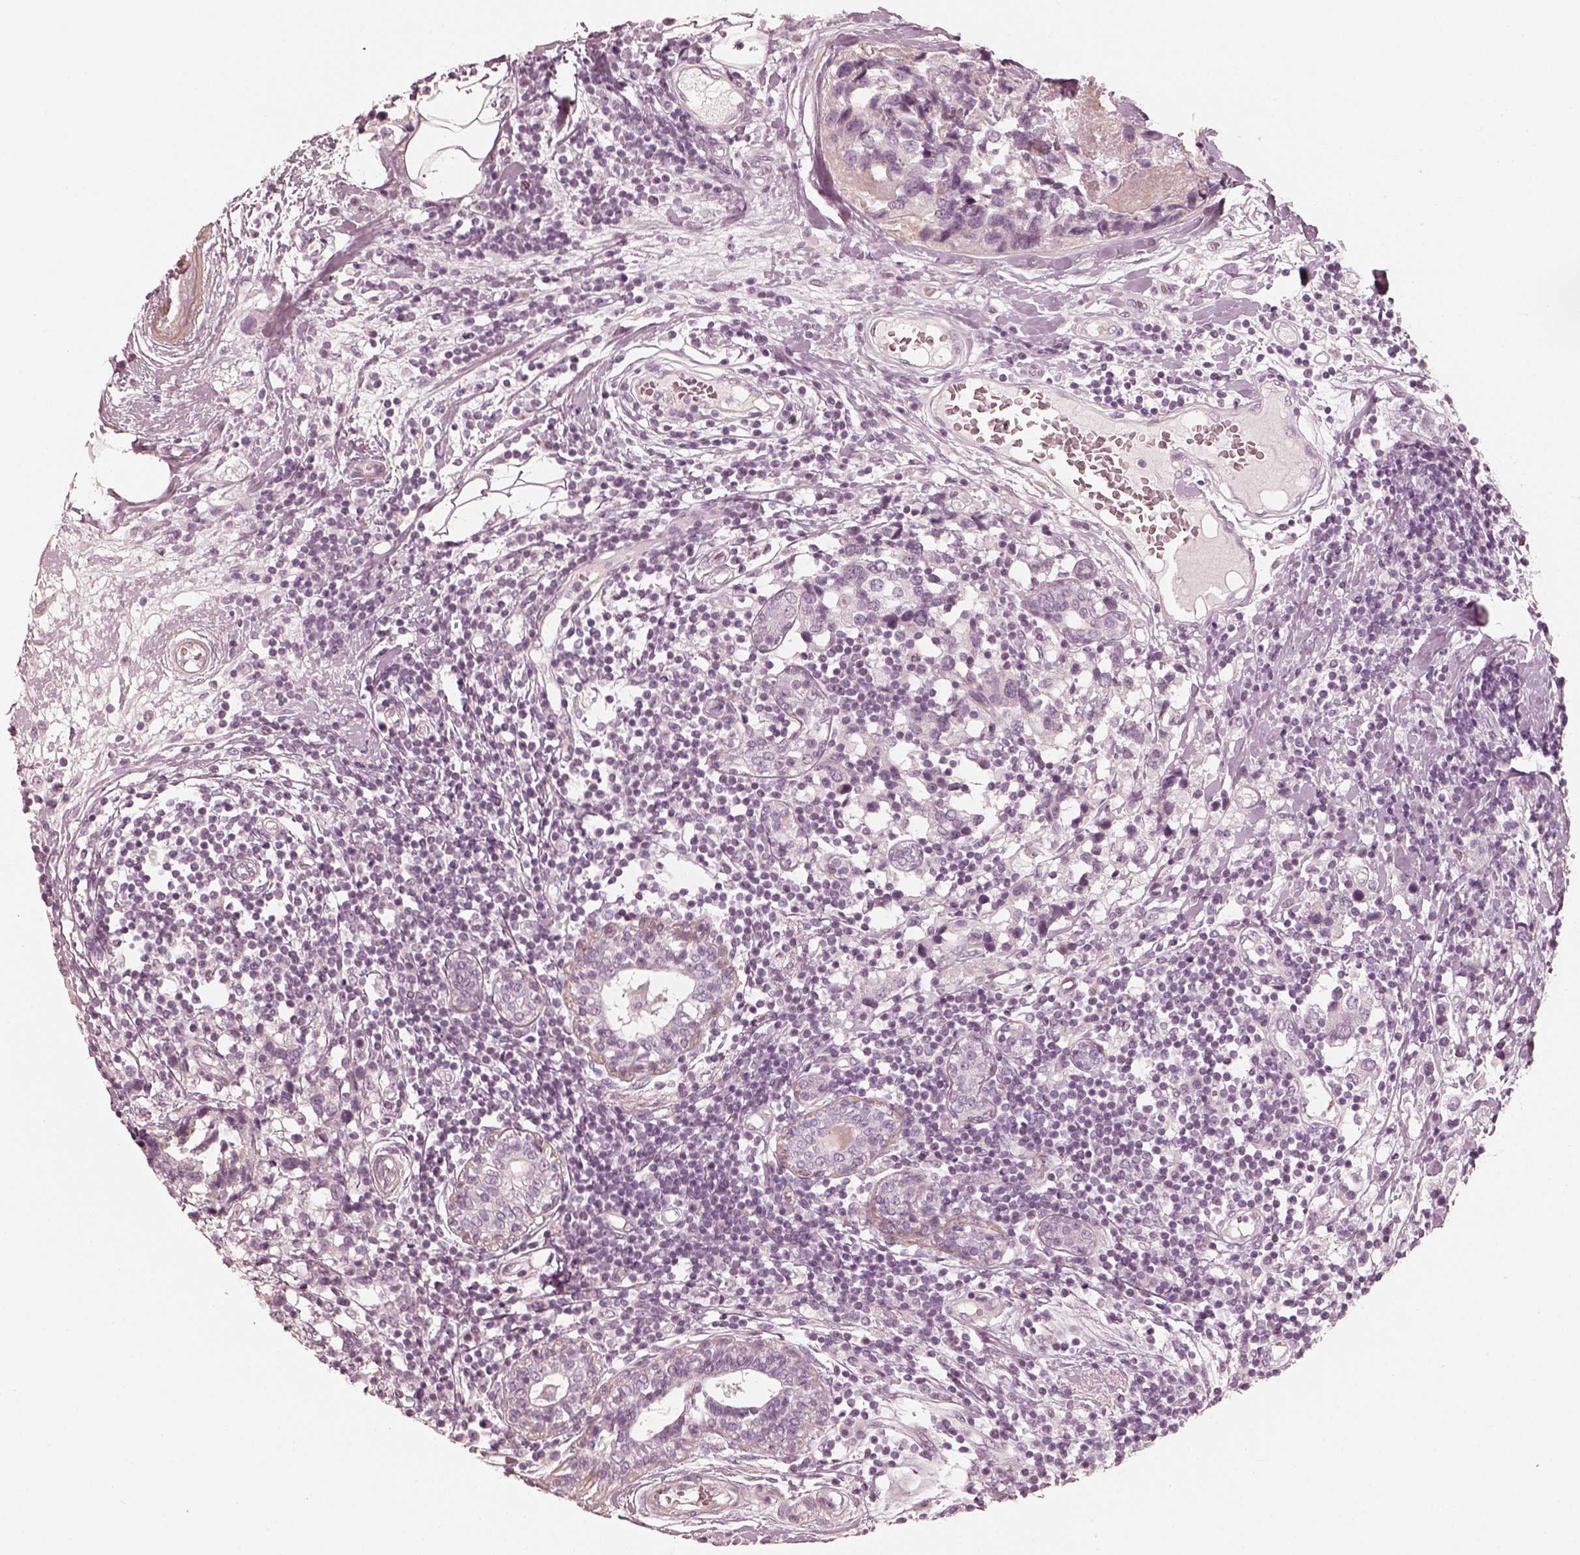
{"staining": {"intensity": "negative", "quantity": "none", "location": "none"}, "tissue": "breast cancer", "cell_type": "Tumor cells", "image_type": "cancer", "snomed": [{"axis": "morphology", "description": "Lobular carcinoma"}, {"axis": "topography", "description": "Breast"}], "caption": "Tumor cells are negative for brown protein staining in breast lobular carcinoma.", "gene": "SPATA24", "patient": {"sex": "female", "age": 59}}